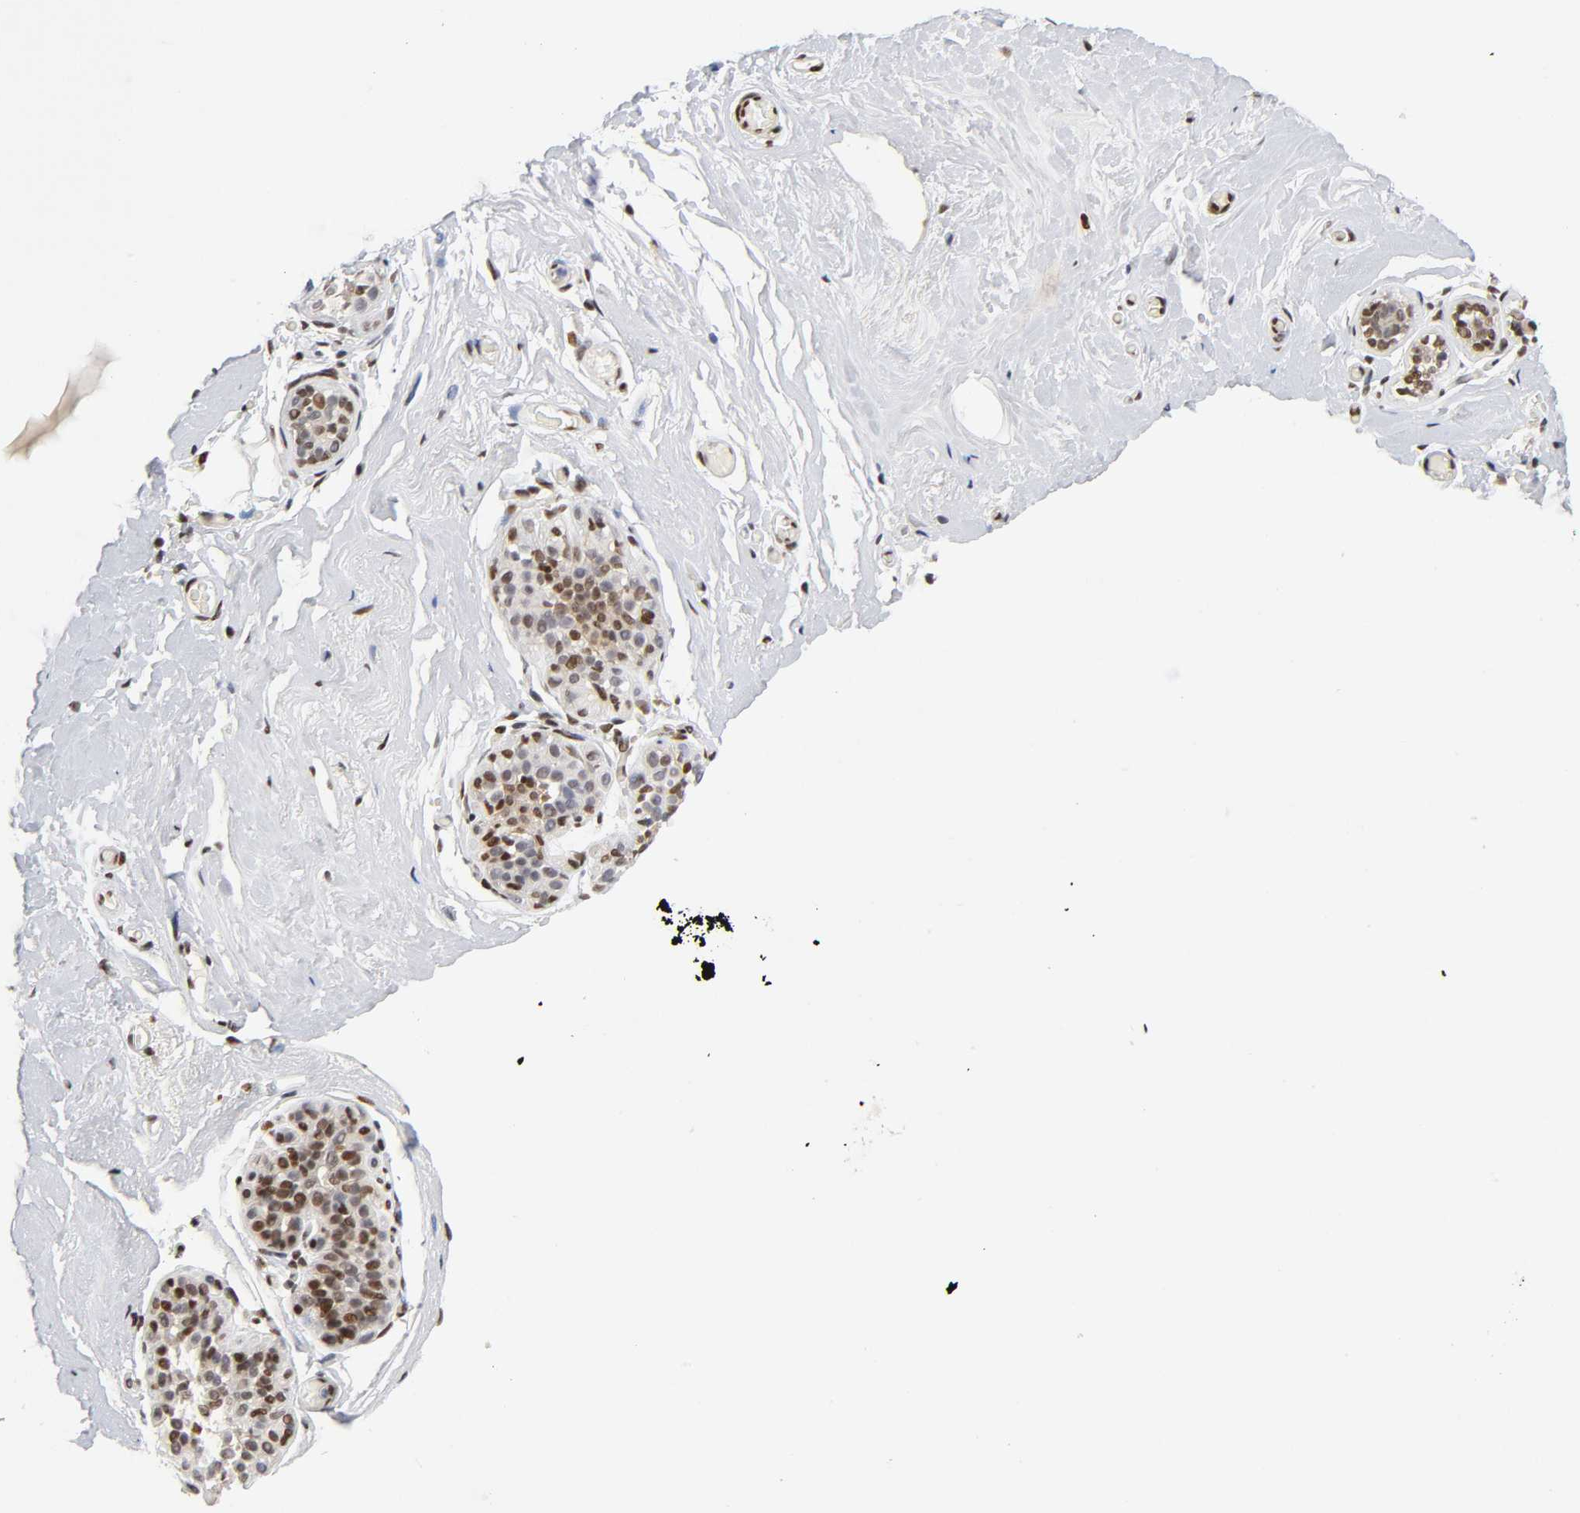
{"staining": {"intensity": "moderate", "quantity": "25%-75%", "location": "nuclear"}, "tissue": "breast", "cell_type": "Glandular cells", "image_type": "normal", "snomed": [{"axis": "morphology", "description": "Normal tissue, NOS"}, {"axis": "topography", "description": "Breast"}], "caption": "DAB (3,3'-diaminobenzidine) immunohistochemical staining of normal breast shows moderate nuclear protein positivity in about 25%-75% of glandular cells.", "gene": "NR3C1", "patient": {"sex": "female", "age": 75}}